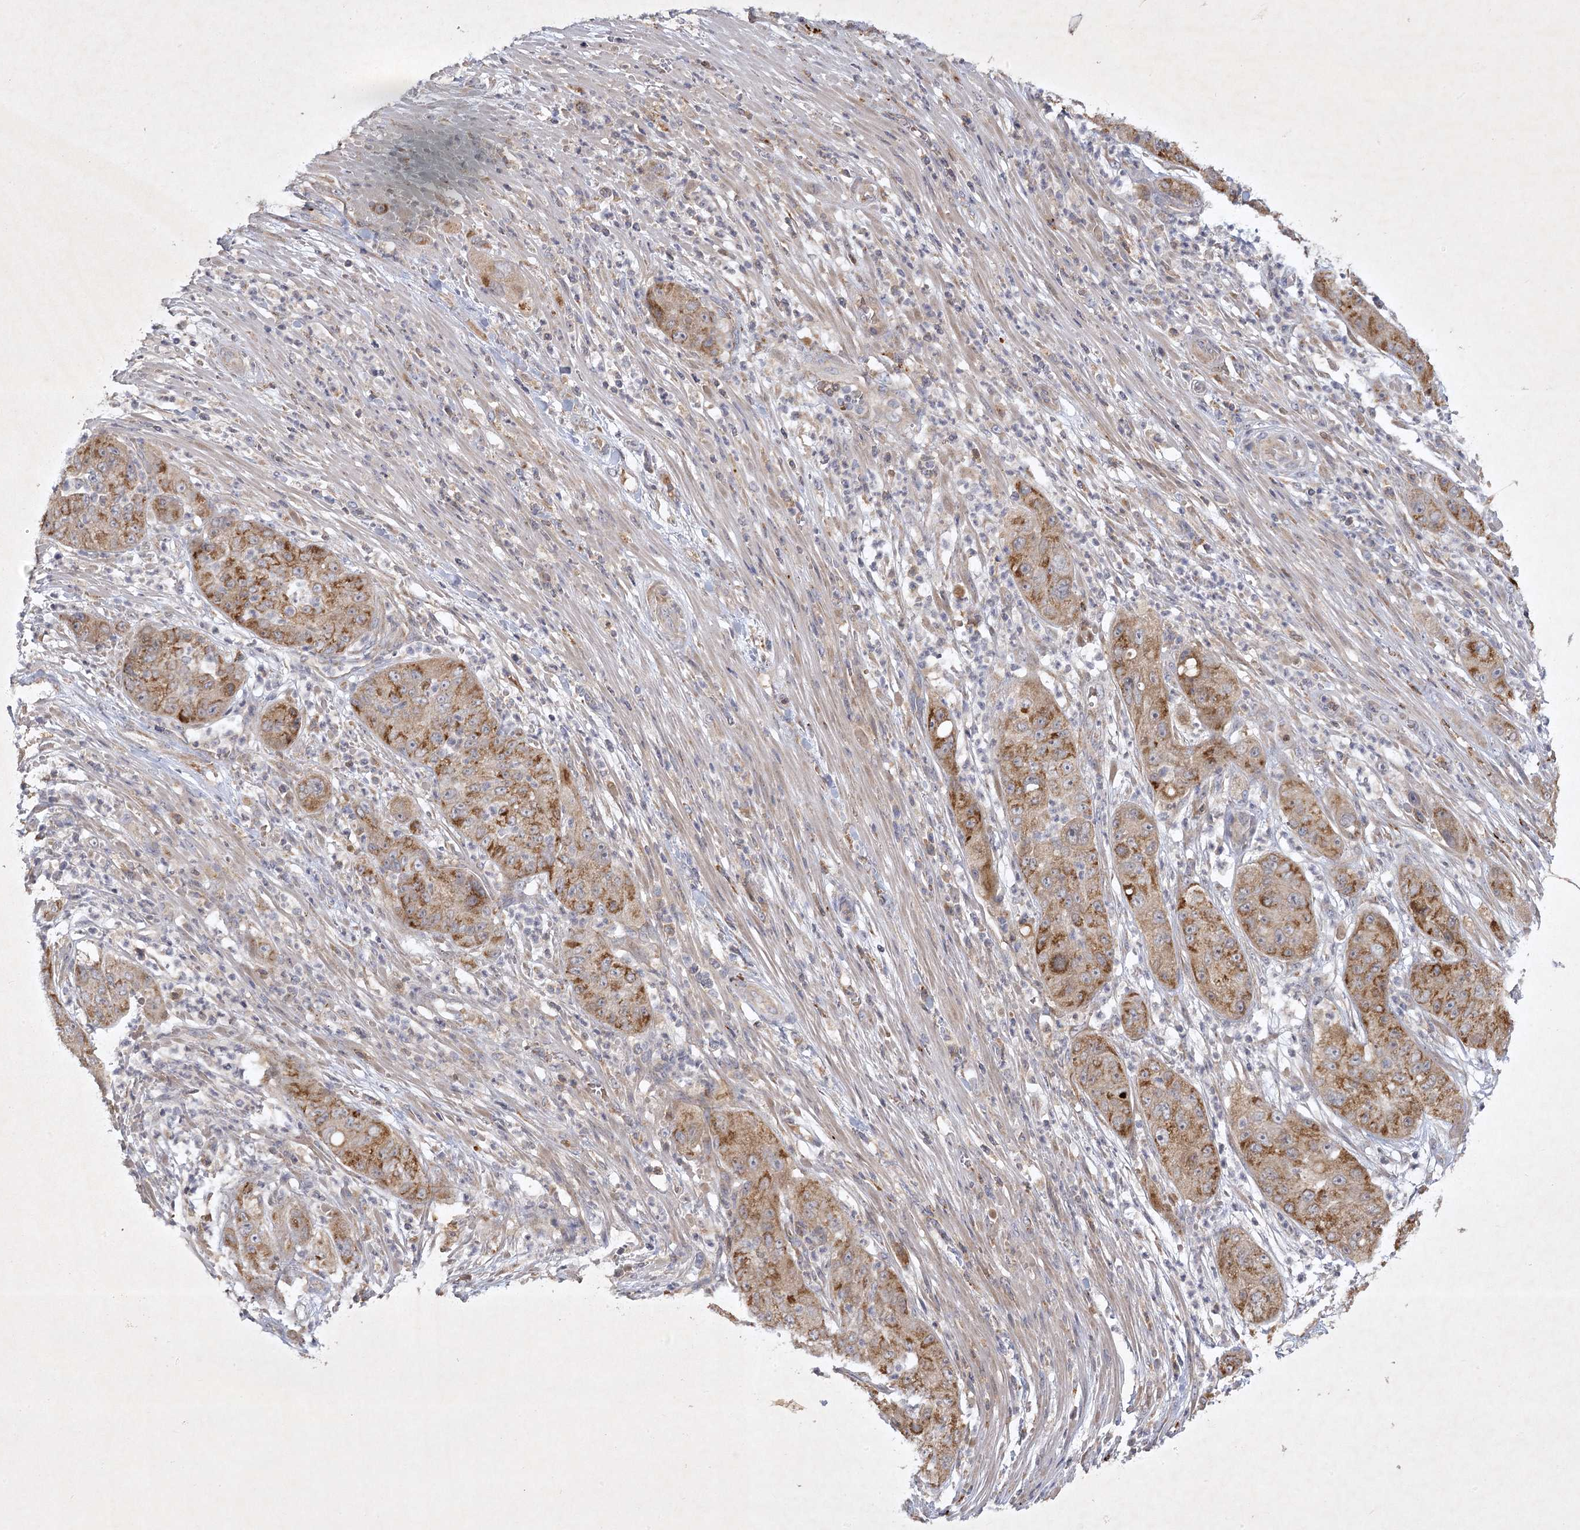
{"staining": {"intensity": "moderate", "quantity": ">75%", "location": "cytoplasmic/membranous"}, "tissue": "pancreatic cancer", "cell_type": "Tumor cells", "image_type": "cancer", "snomed": [{"axis": "morphology", "description": "Adenocarcinoma, NOS"}, {"axis": "topography", "description": "Pancreas"}], "caption": "DAB immunohistochemical staining of human pancreatic cancer (adenocarcinoma) displays moderate cytoplasmic/membranous protein staining in approximately >75% of tumor cells.", "gene": "PYROXD2", "patient": {"sex": "female", "age": 78}}